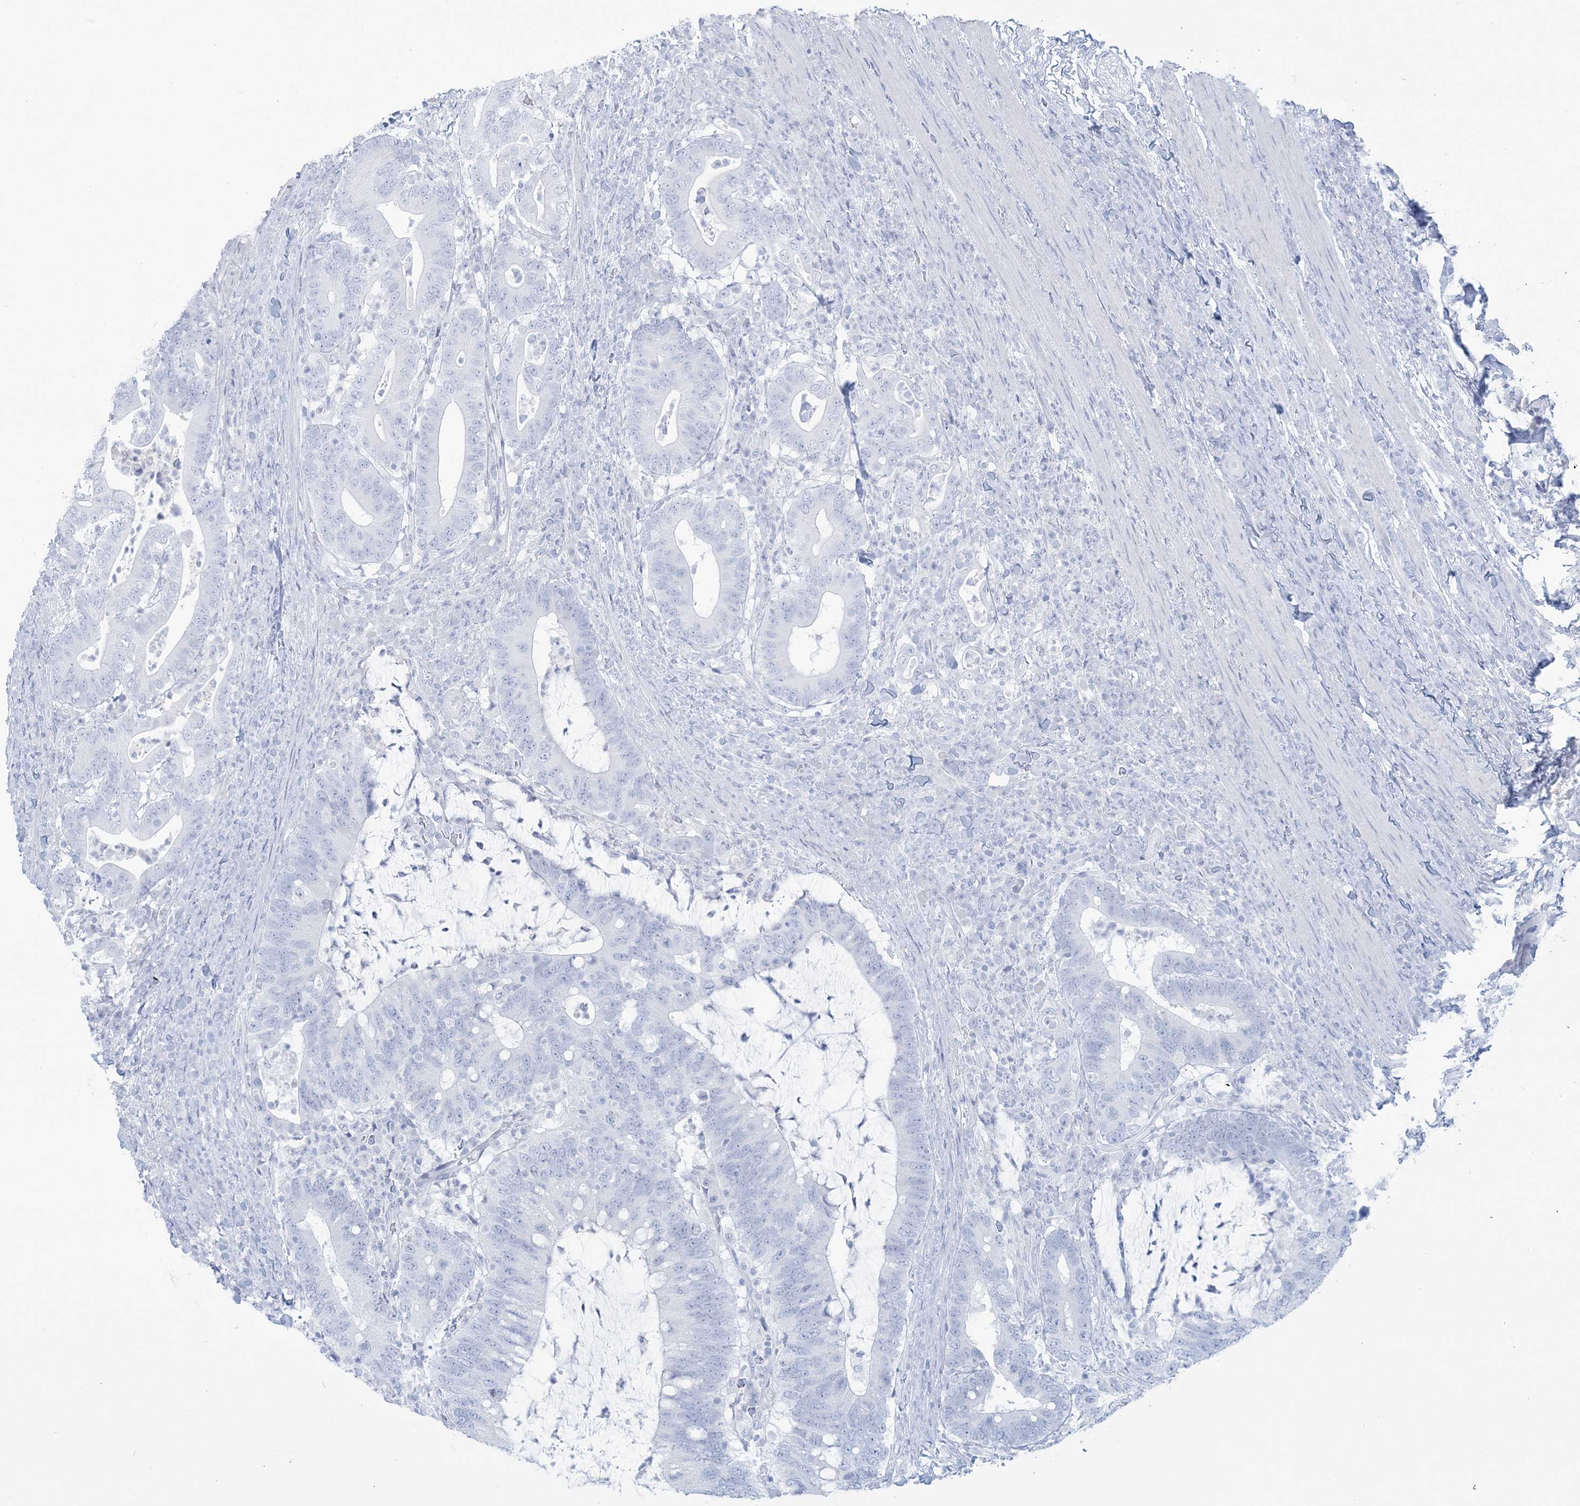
{"staining": {"intensity": "negative", "quantity": "none", "location": "none"}, "tissue": "colorectal cancer", "cell_type": "Tumor cells", "image_type": "cancer", "snomed": [{"axis": "morphology", "description": "Adenocarcinoma, NOS"}, {"axis": "topography", "description": "Colon"}], "caption": "IHC image of human colorectal cancer (adenocarcinoma) stained for a protein (brown), which reveals no staining in tumor cells. The staining was performed using DAB to visualize the protein expression in brown, while the nuclei were stained in blue with hematoxylin (Magnification: 20x).", "gene": "AGXT", "patient": {"sex": "female", "age": 66}}